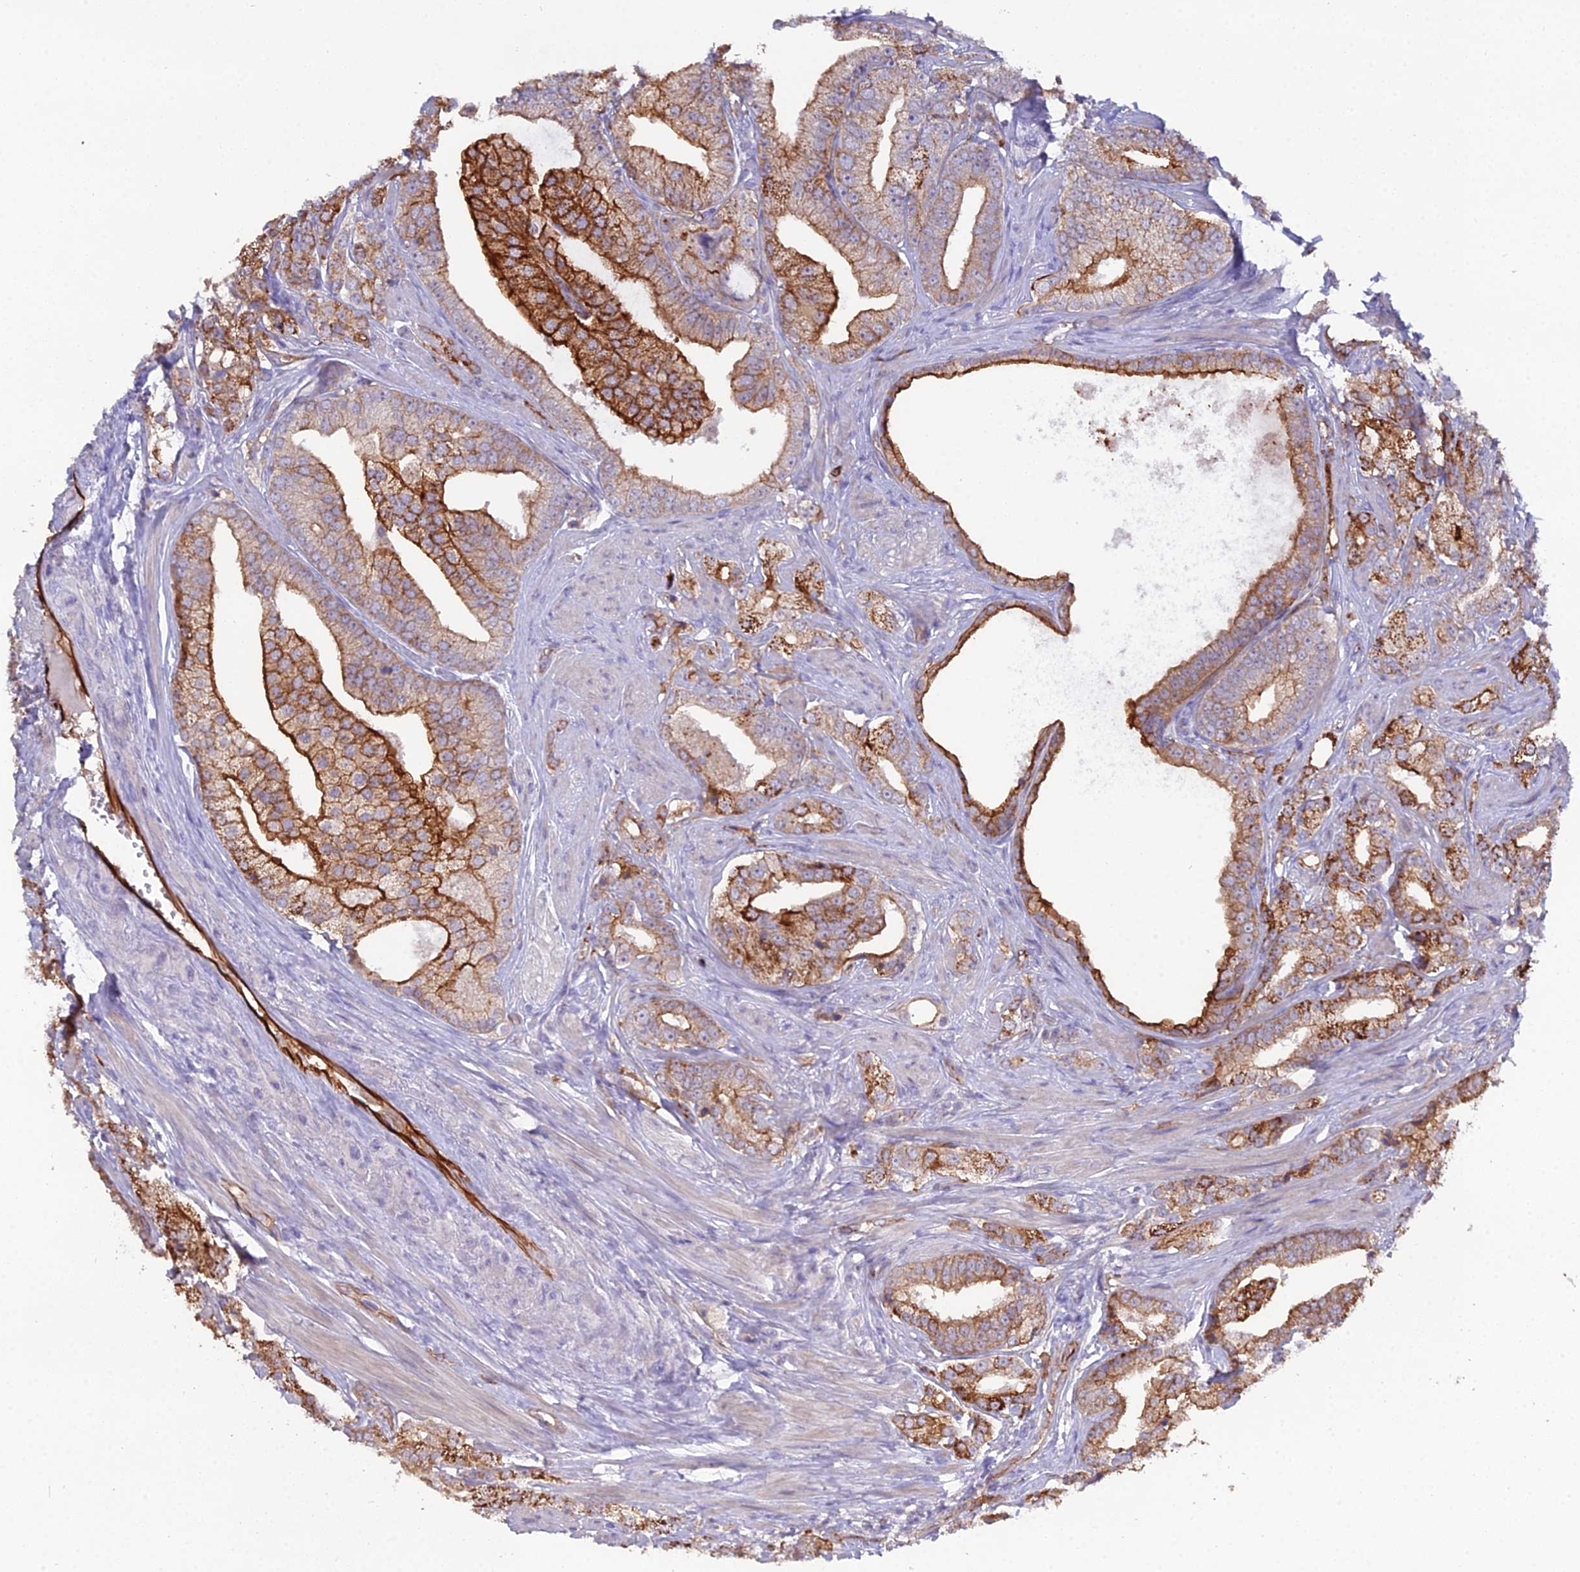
{"staining": {"intensity": "strong", "quantity": ">75%", "location": "cytoplasmic/membranous"}, "tissue": "prostate cancer", "cell_type": "Tumor cells", "image_type": "cancer", "snomed": [{"axis": "morphology", "description": "Adenocarcinoma, High grade"}, {"axis": "topography", "description": "Prostate"}], "caption": "This histopathology image shows prostate cancer (adenocarcinoma (high-grade)) stained with immunohistochemistry (IHC) to label a protein in brown. The cytoplasmic/membranous of tumor cells show strong positivity for the protein. Nuclei are counter-stained blue.", "gene": "CFAP47", "patient": {"sex": "male", "age": 50}}